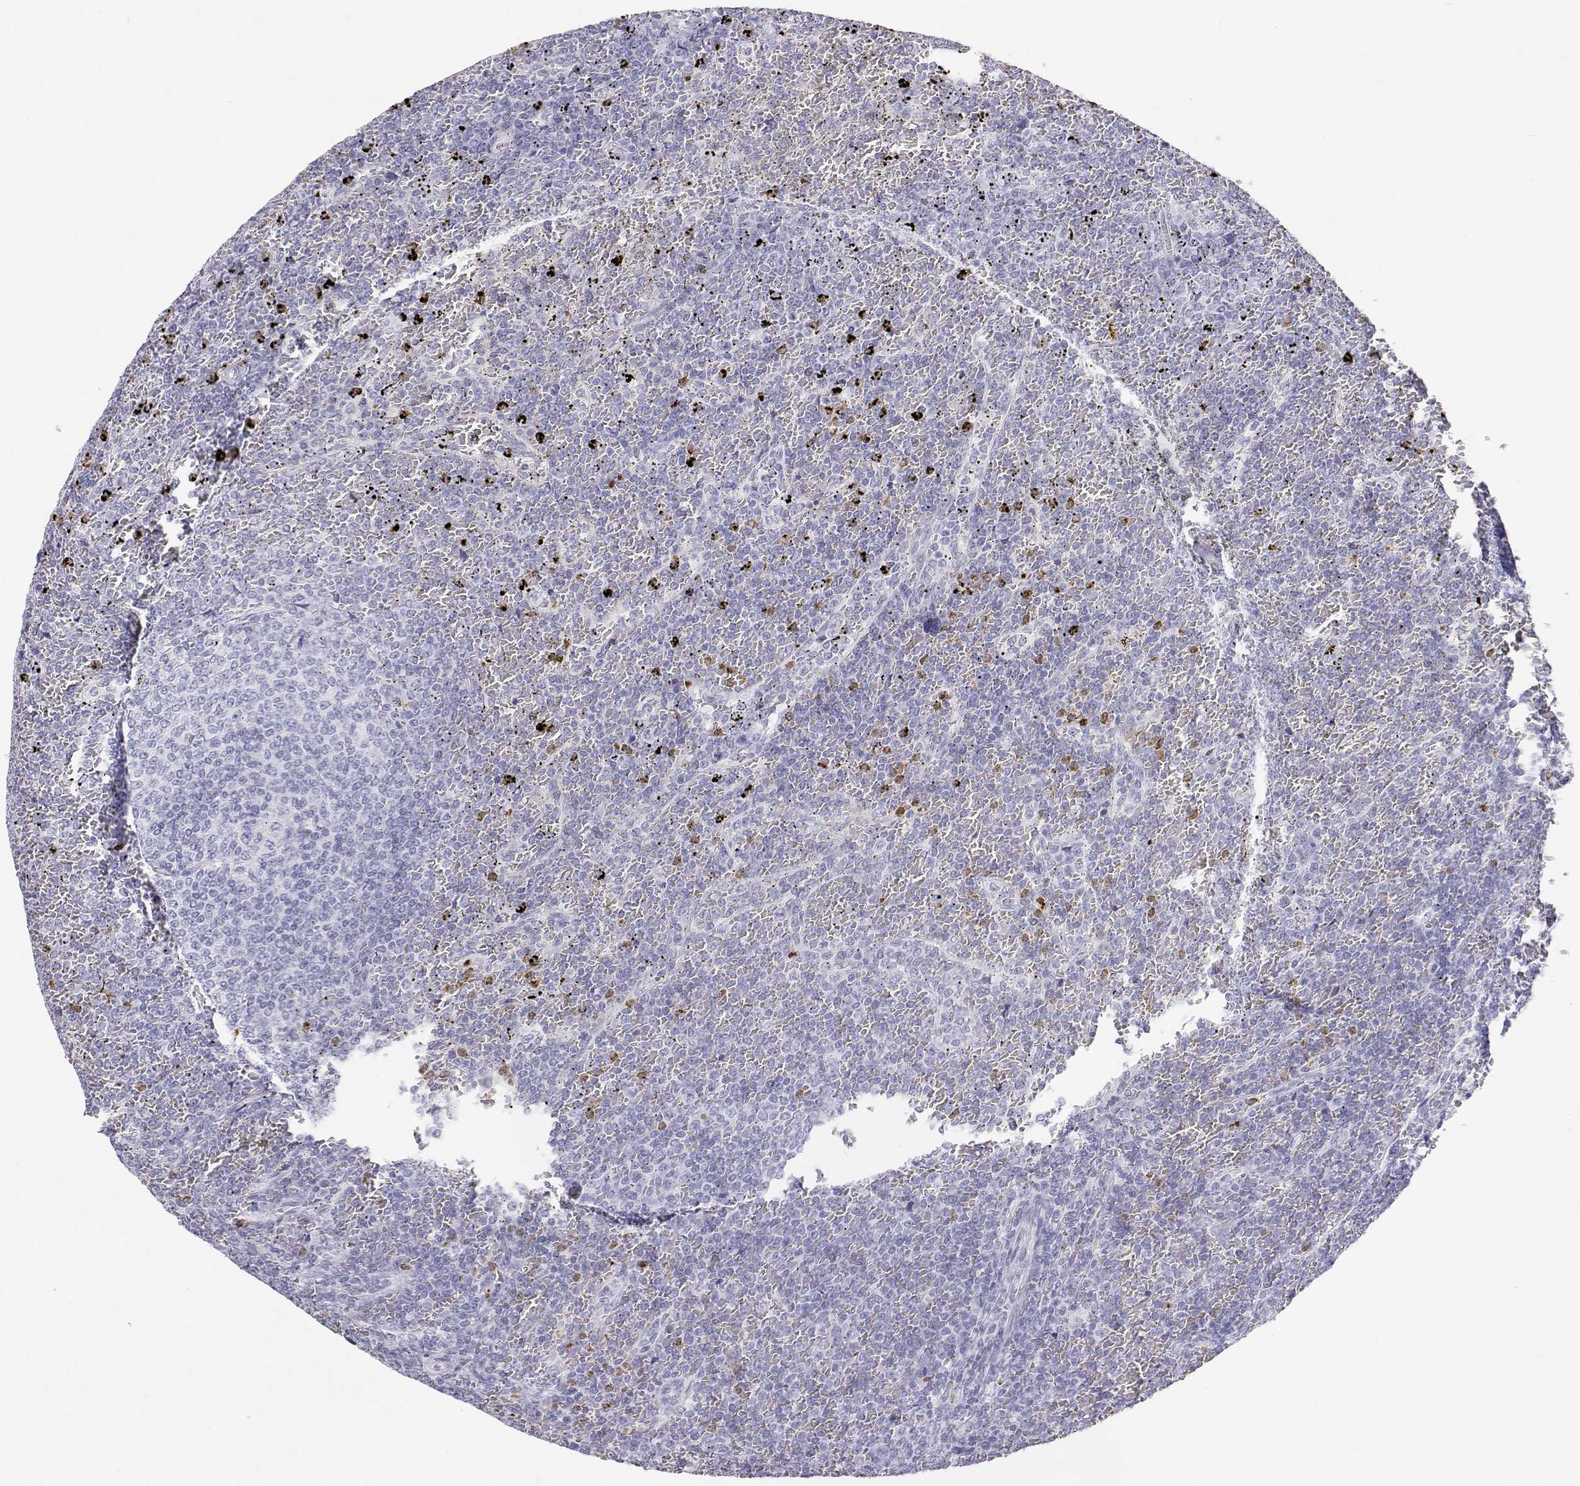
{"staining": {"intensity": "negative", "quantity": "none", "location": "none"}, "tissue": "lymphoma", "cell_type": "Tumor cells", "image_type": "cancer", "snomed": [{"axis": "morphology", "description": "Malignant lymphoma, non-Hodgkin's type, Low grade"}, {"axis": "topography", "description": "Spleen"}], "caption": "This is a image of immunohistochemistry (IHC) staining of lymphoma, which shows no positivity in tumor cells.", "gene": "SFTPB", "patient": {"sex": "female", "age": 77}}